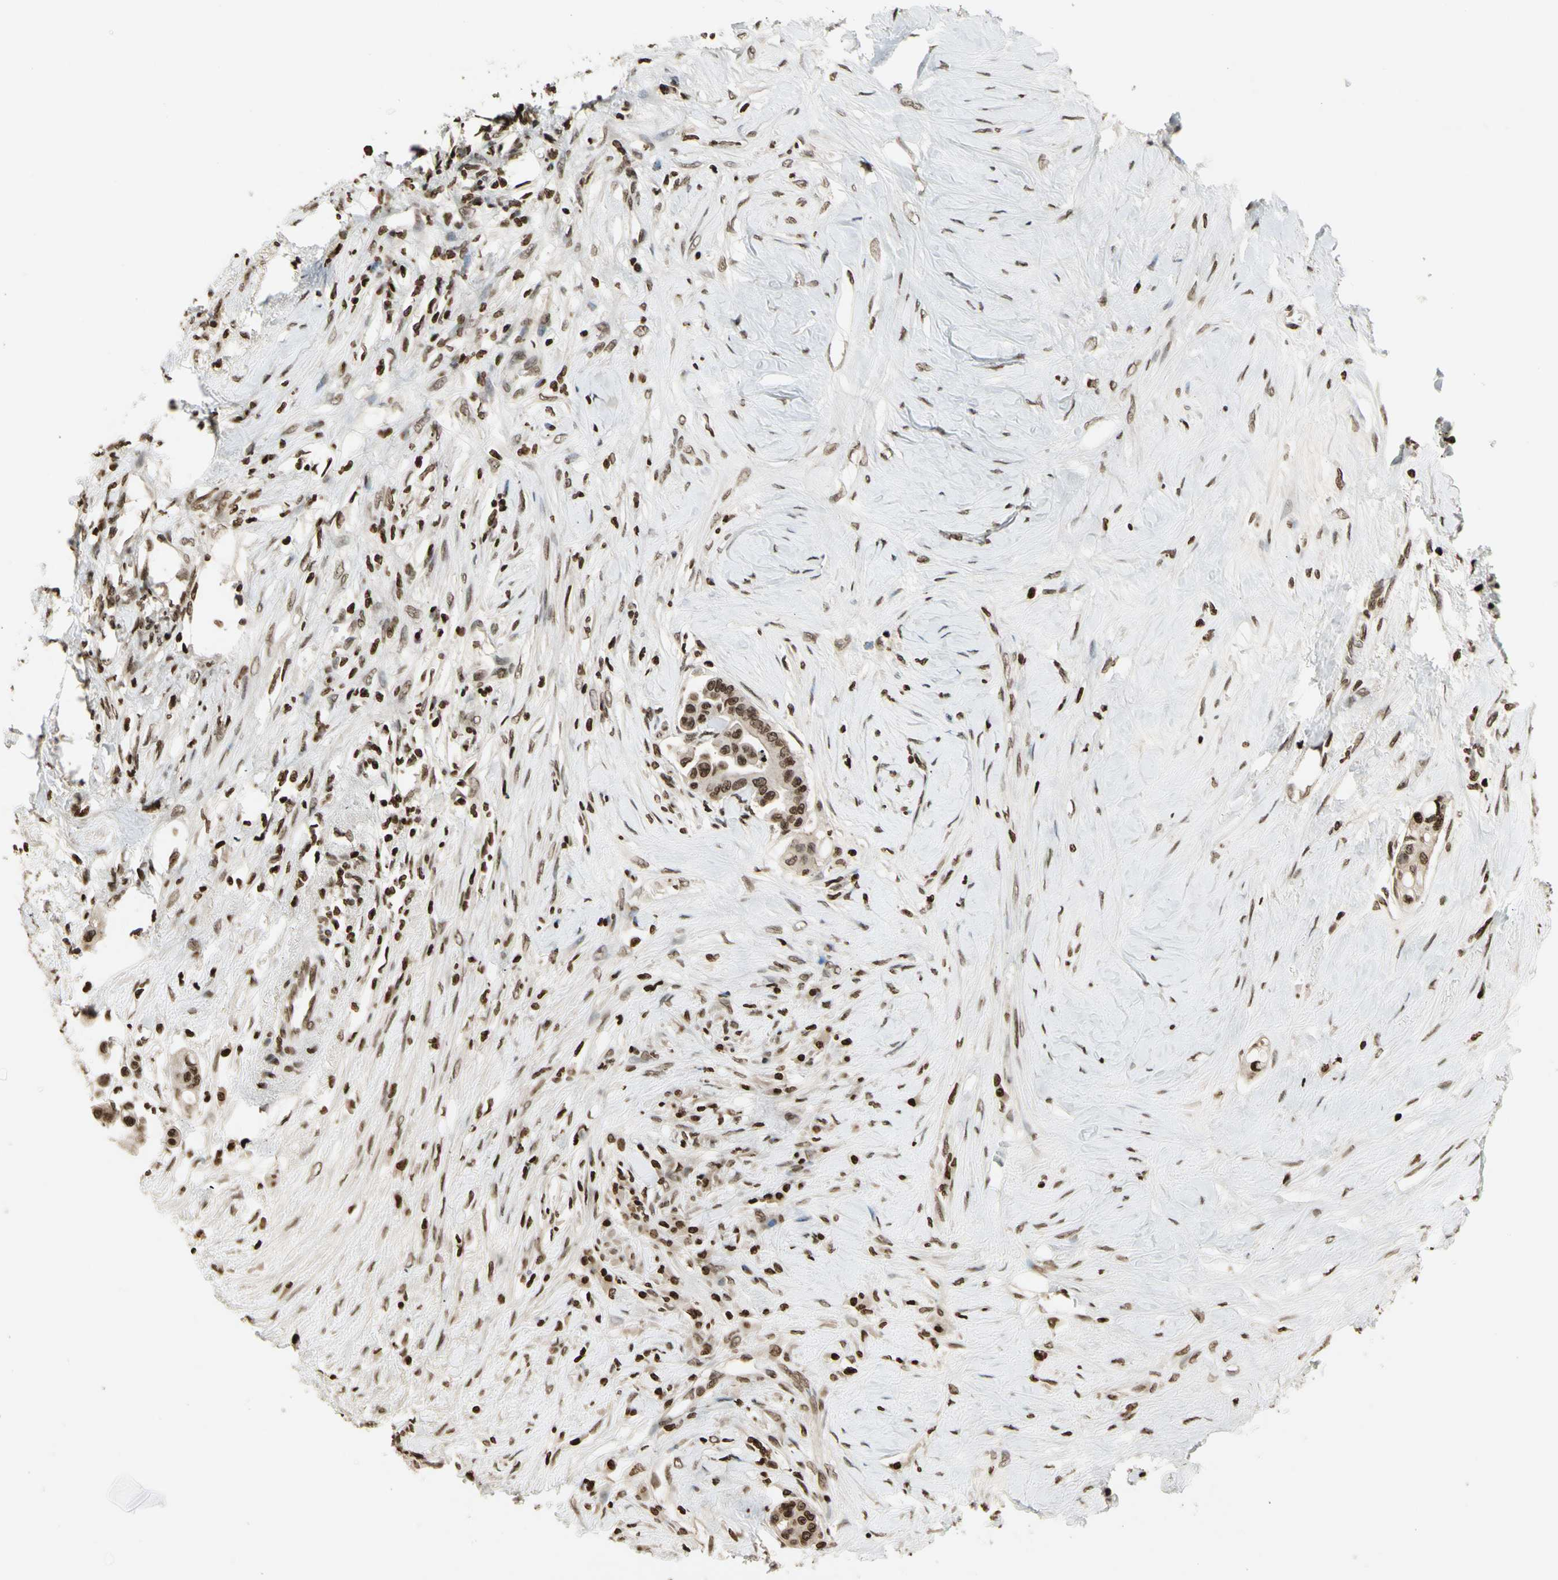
{"staining": {"intensity": "strong", "quantity": ">75%", "location": "nuclear"}, "tissue": "colorectal cancer", "cell_type": "Tumor cells", "image_type": "cancer", "snomed": [{"axis": "morphology", "description": "Normal tissue, NOS"}, {"axis": "morphology", "description": "Adenocarcinoma, NOS"}, {"axis": "topography", "description": "Colon"}], "caption": "Strong nuclear protein positivity is present in about >75% of tumor cells in colorectal adenocarcinoma. (Brightfield microscopy of DAB IHC at high magnification).", "gene": "RORA", "patient": {"sex": "male", "age": 82}}